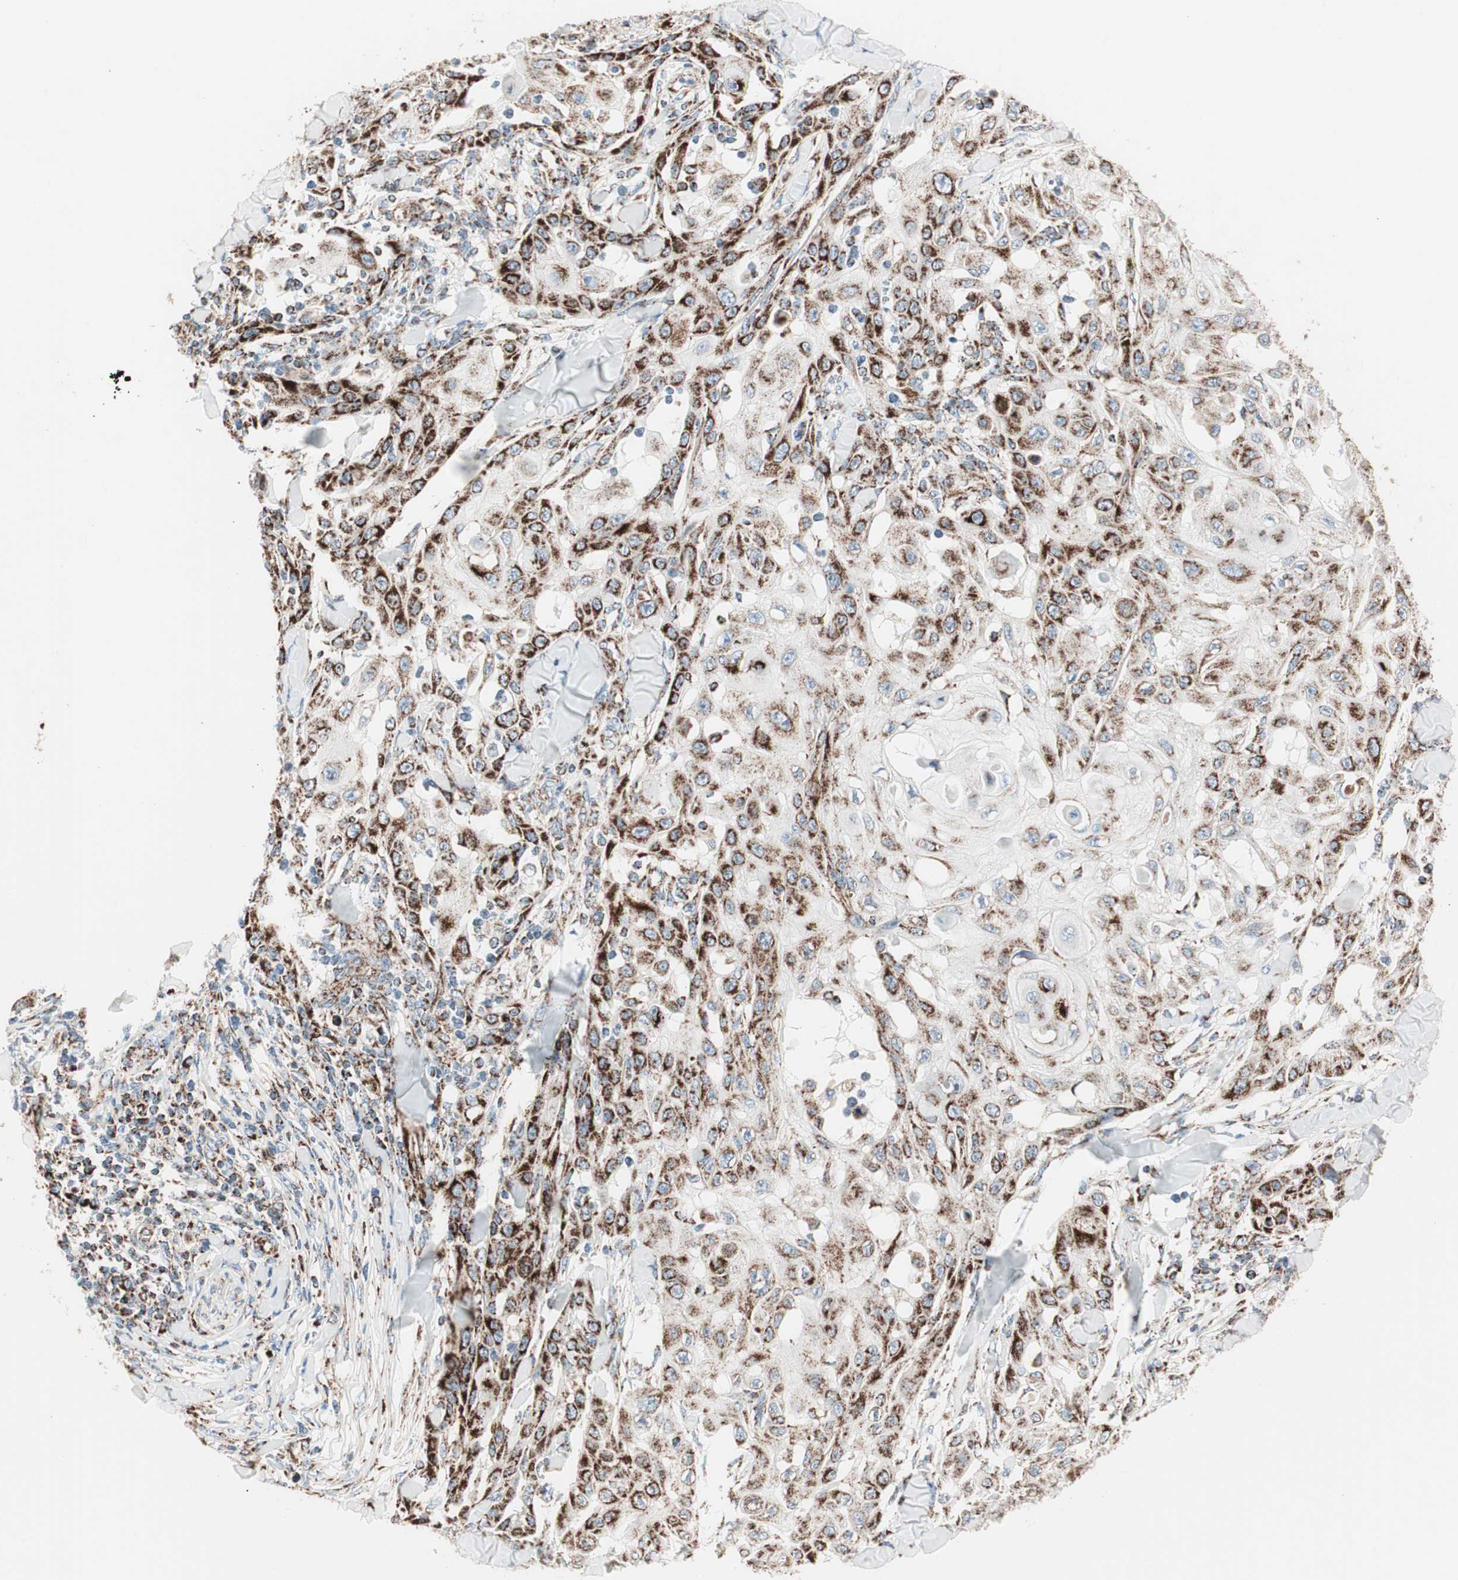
{"staining": {"intensity": "strong", "quantity": ">75%", "location": "cytoplasmic/membranous"}, "tissue": "skin cancer", "cell_type": "Tumor cells", "image_type": "cancer", "snomed": [{"axis": "morphology", "description": "Squamous cell carcinoma, NOS"}, {"axis": "topography", "description": "Skin"}], "caption": "Skin cancer tissue exhibits strong cytoplasmic/membranous staining in approximately >75% of tumor cells, visualized by immunohistochemistry.", "gene": "TOMM20", "patient": {"sex": "male", "age": 24}}